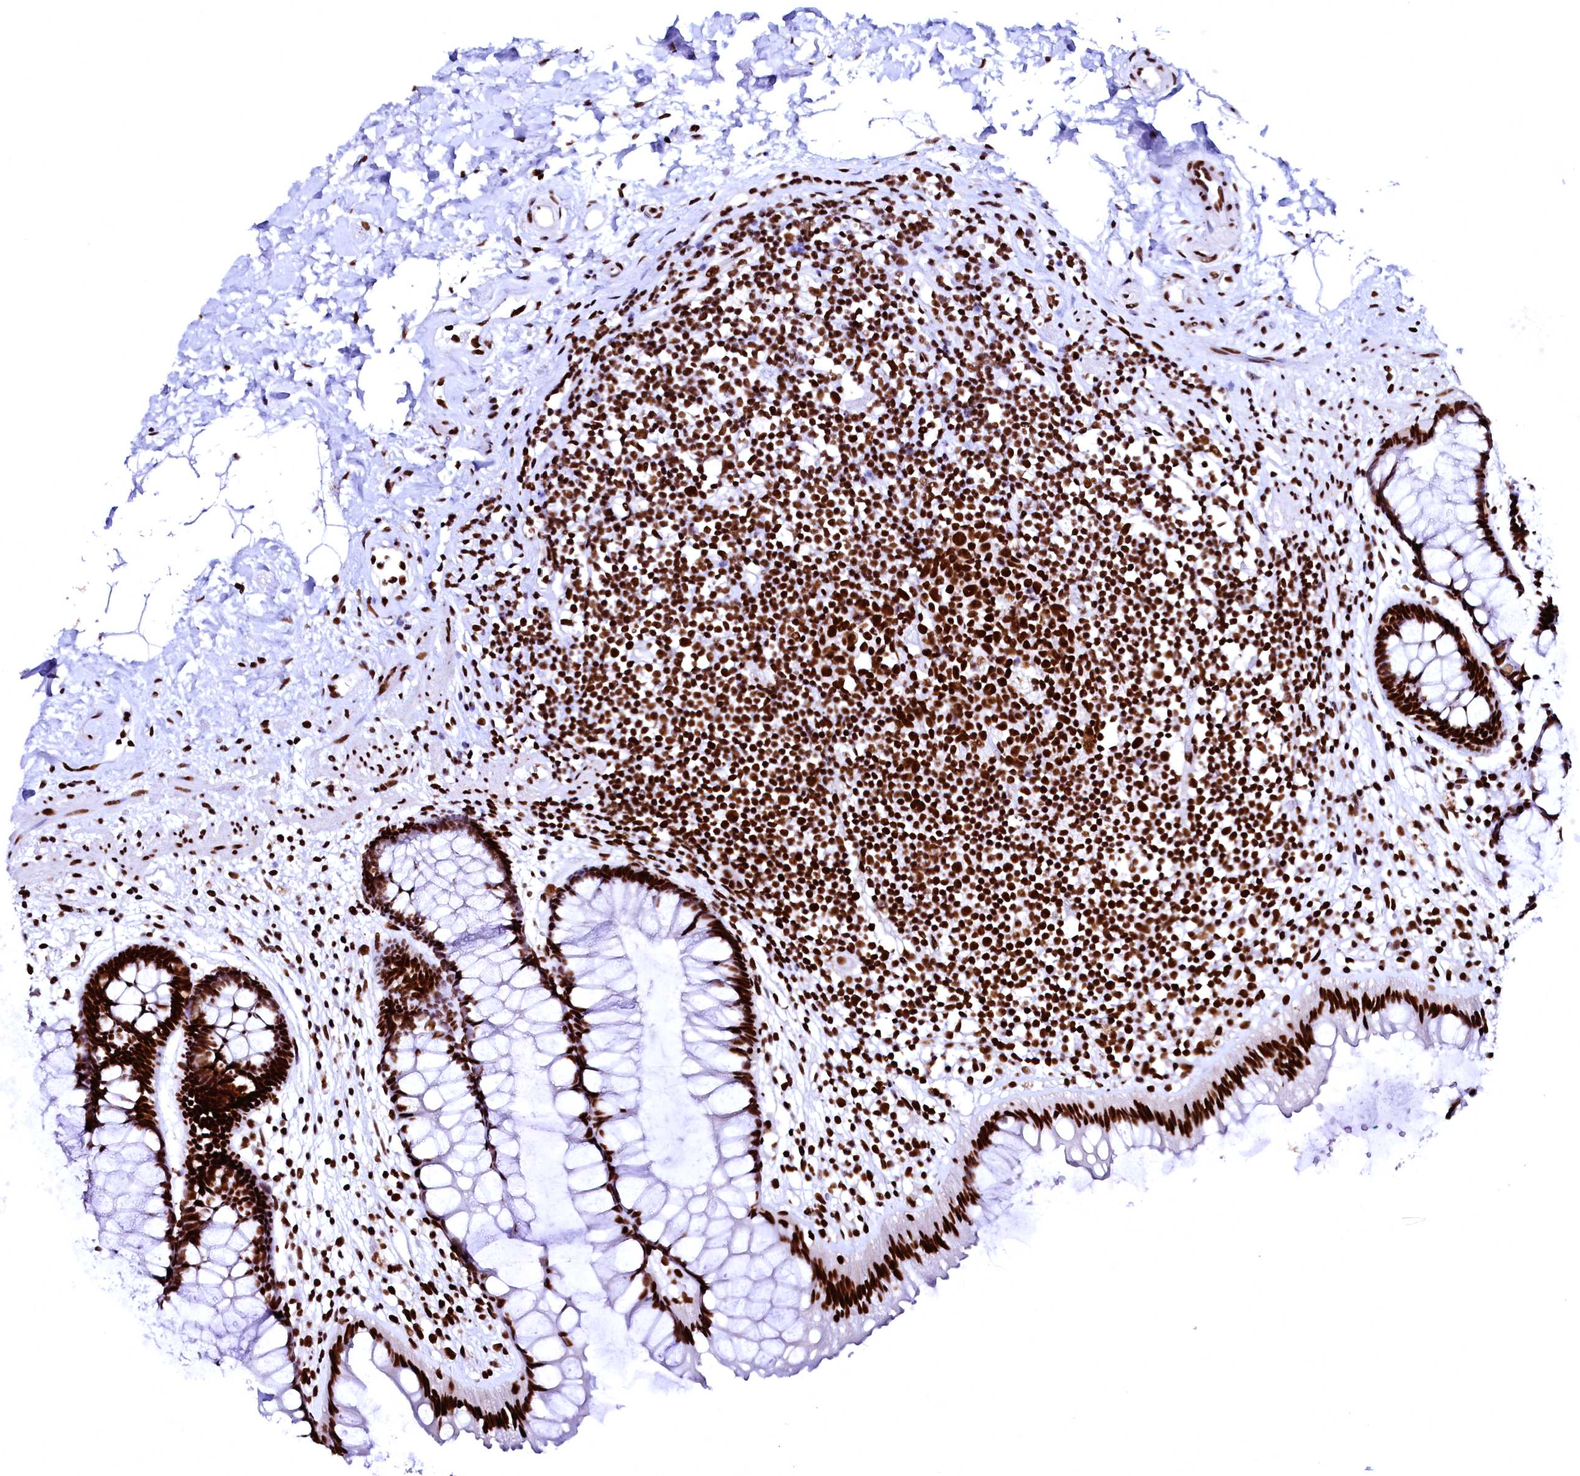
{"staining": {"intensity": "strong", "quantity": ">75%", "location": "nuclear"}, "tissue": "rectum", "cell_type": "Glandular cells", "image_type": "normal", "snomed": [{"axis": "morphology", "description": "Normal tissue, NOS"}, {"axis": "topography", "description": "Rectum"}], "caption": "A photomicrograph of human rectum stained for a protein exhibits strong nuclear brown staining in glandular cells. (IHC, brightfield microscopy, high magnification).", "gene": "CPSF6", "patient": {"sex": "male", "age": 51}}